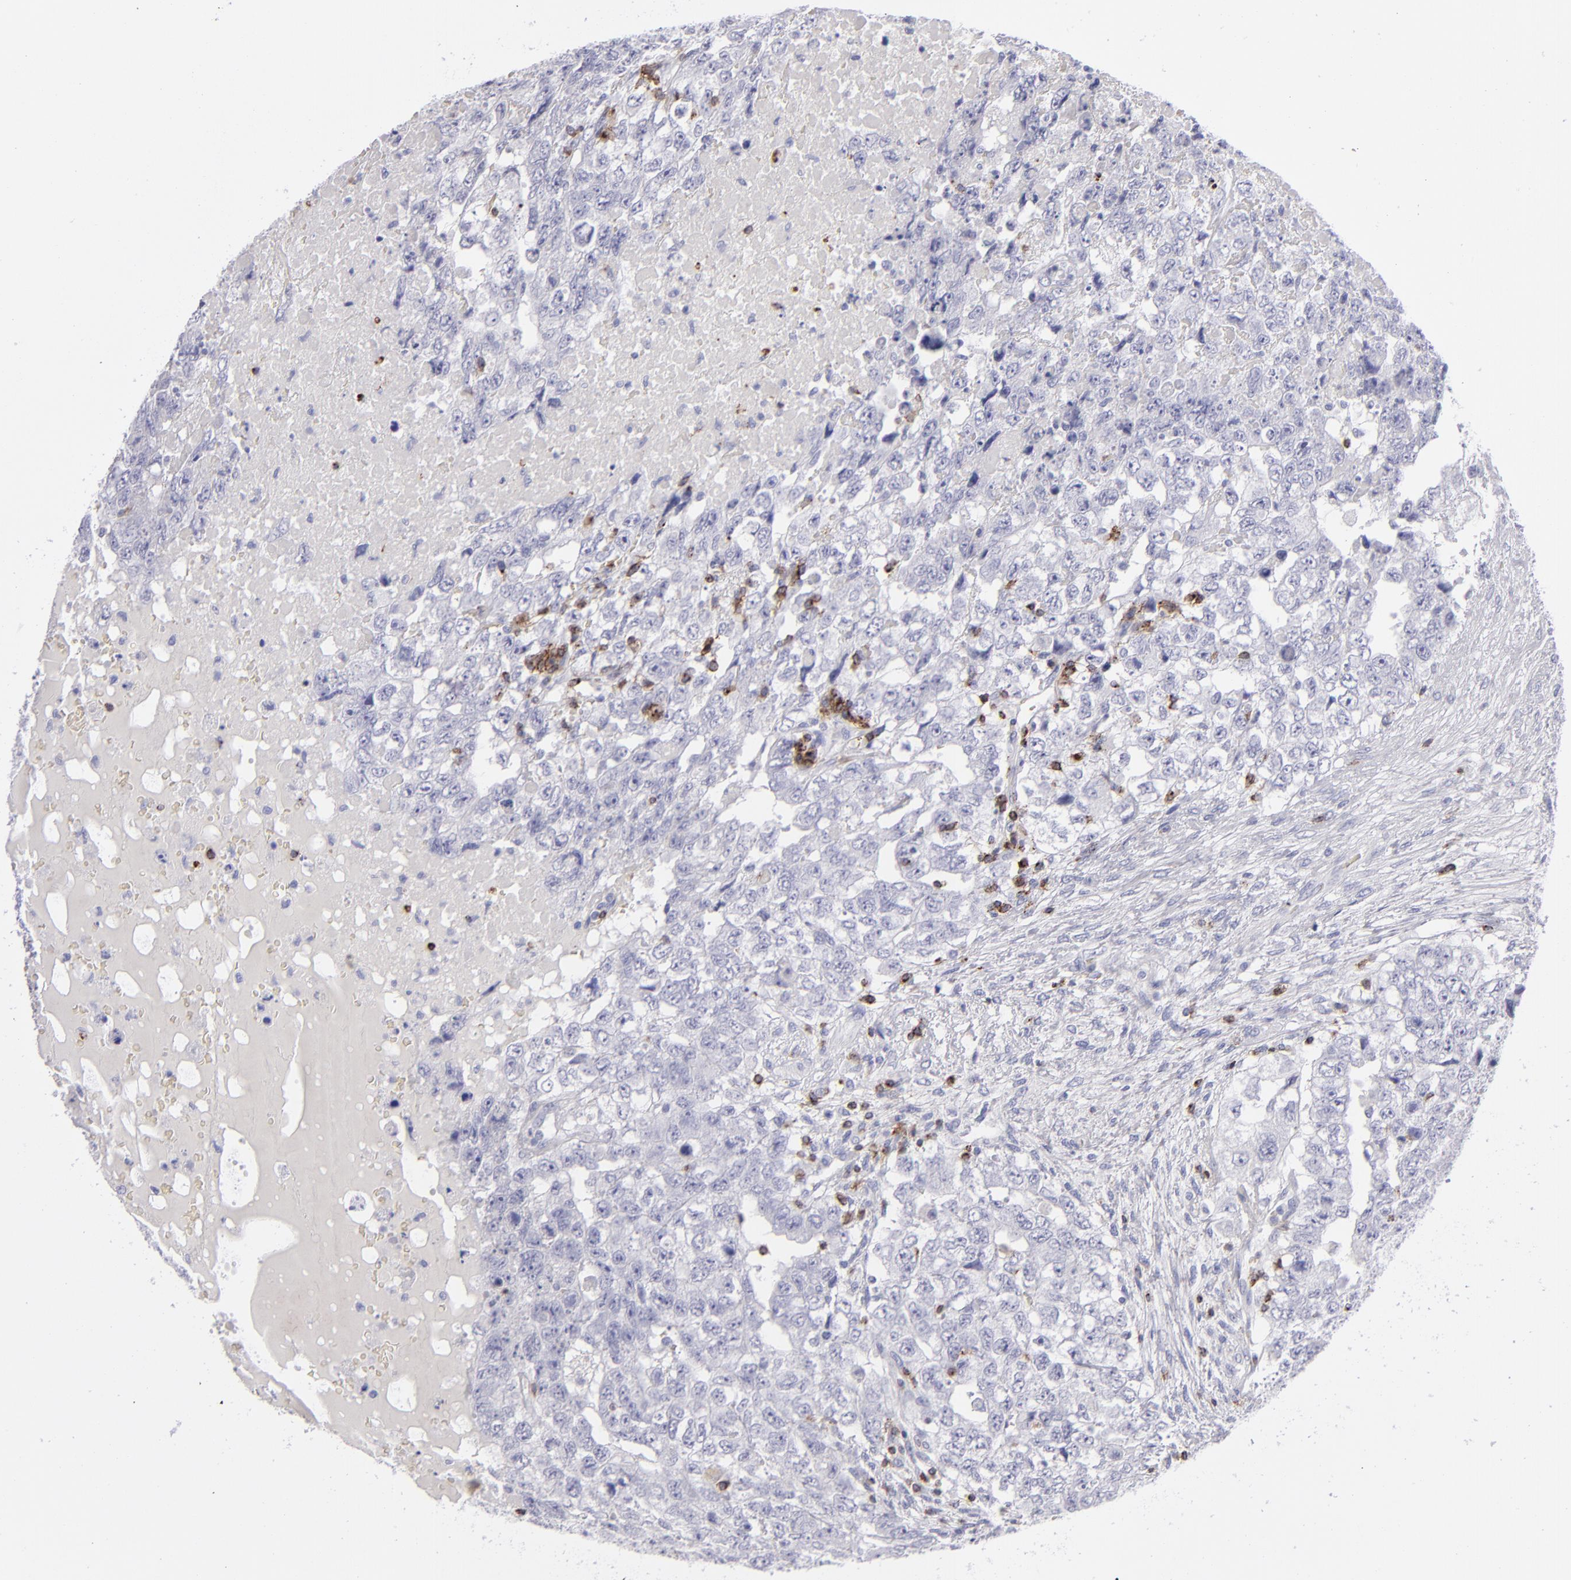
{"staining": {"intensity": "negative", "quantity": "none", "location": "none"}, "tissue": "testis cancer", "cell_type": "Tumor cells", "image_type": "cancer", "snomed": [{"axis": "morphology", "description": "Carcinoma, Embryonal, NOS"}, {"axis": "topography", "description": "Testis"}], "caption": "Testis embryonal carcinoma stained for a protein using IHC shows no positivity tumor cells.", "gene": "CD2", "patient": {"sex": "male", "age": 36}}